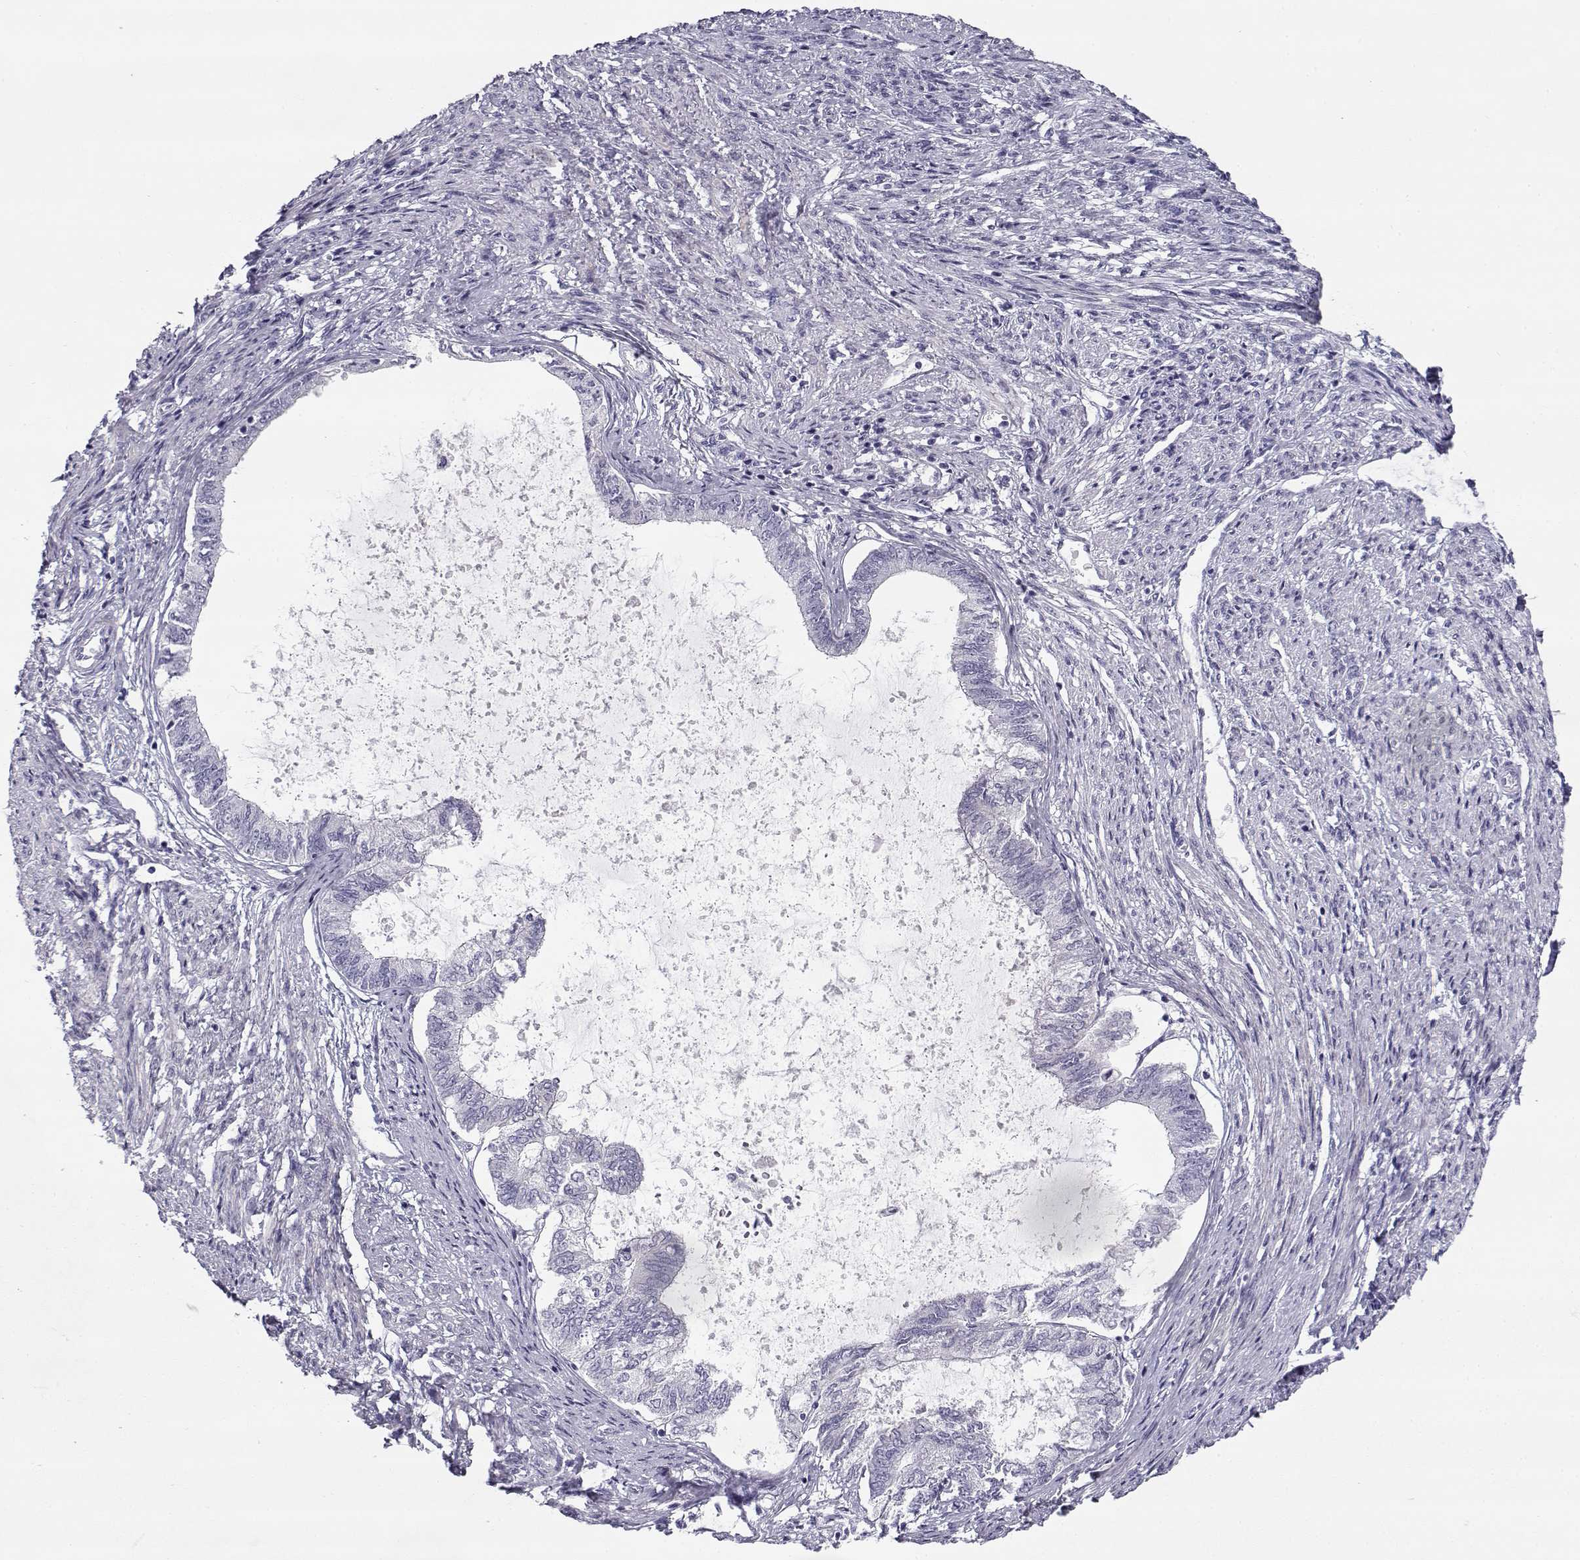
{"staining": {"intensity": "negative", "quantity": "none", "location": "none"}, "tissue": "endometrial cancer", "cell_type": "Tumor cells", "image_type": "cancer", "snomed": [{"axis": "morphology", "description": "Adenocarcinoma, NOS"}, {"axis": "topography", "description": "Endometrium"}], "caption": "Tumor cells are negative for protein expression in human endometrial adenocarcinoma. The staining is performed using DAB brown chromogen with nuclei counter-stained in using hematoxylin.", "gene": "CREB3L3", "patient": {"sex": "female", "age": 86}}